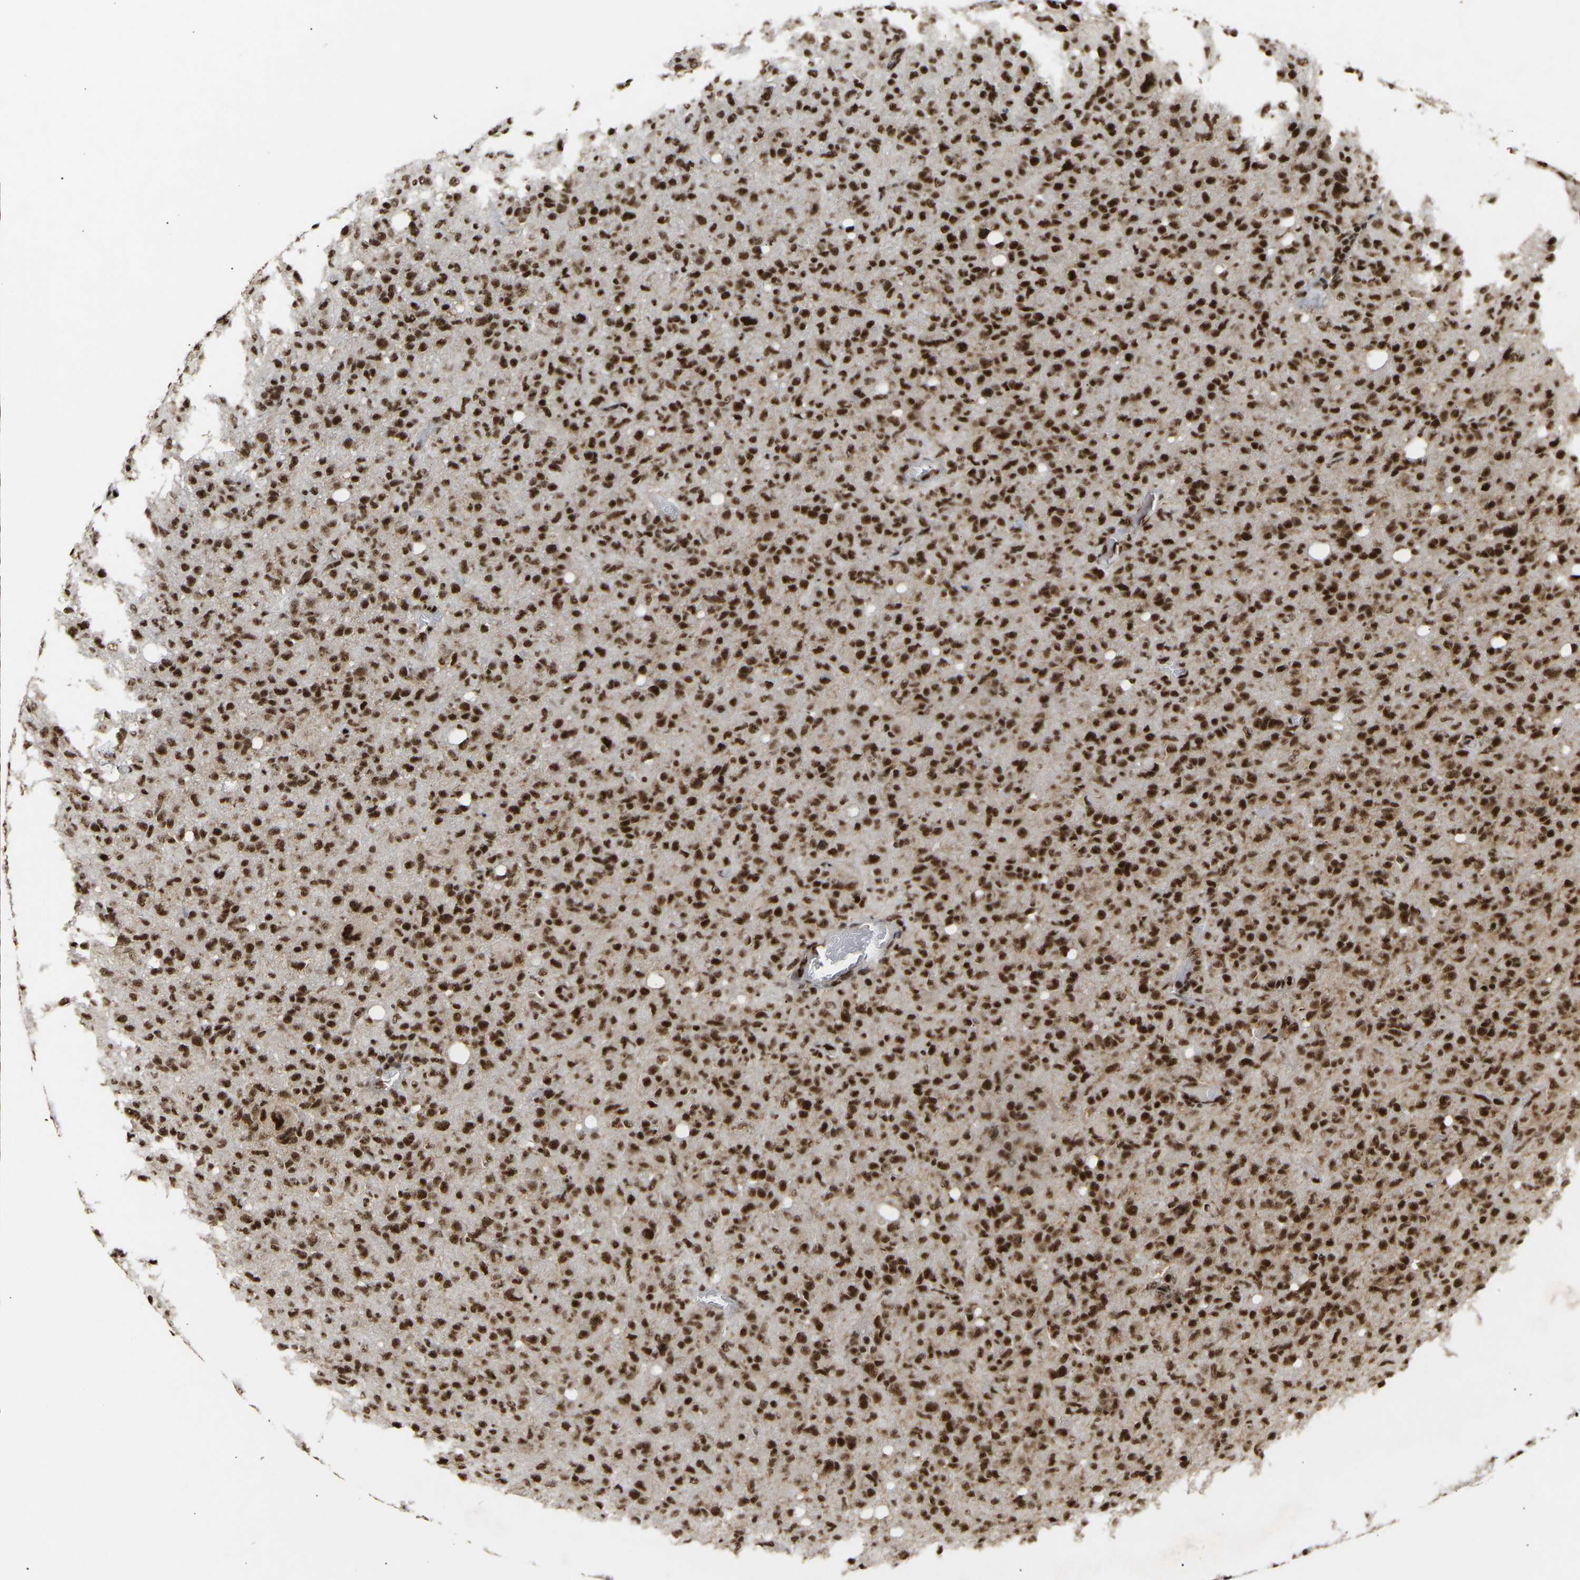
{"staining": {"intensity": "strong", "quantity": ">75%", "location": "nuclear"}, "tissue": "glioma", "cell_type": "Tumor cells", "image_type": "cancer", "snomed": [{"axis": "morphology", "description": "Glioma, malignant, High grade"}, {"axis": "topography", "description": "Brain"}], "caption": "Immunohistochemical staining of human glioma exhibits high levels of strong nuclear protein positivity in about >75% of tumor cells.", "gene": "ALYREF", "patient": {"sex": "female", "age": 57}}